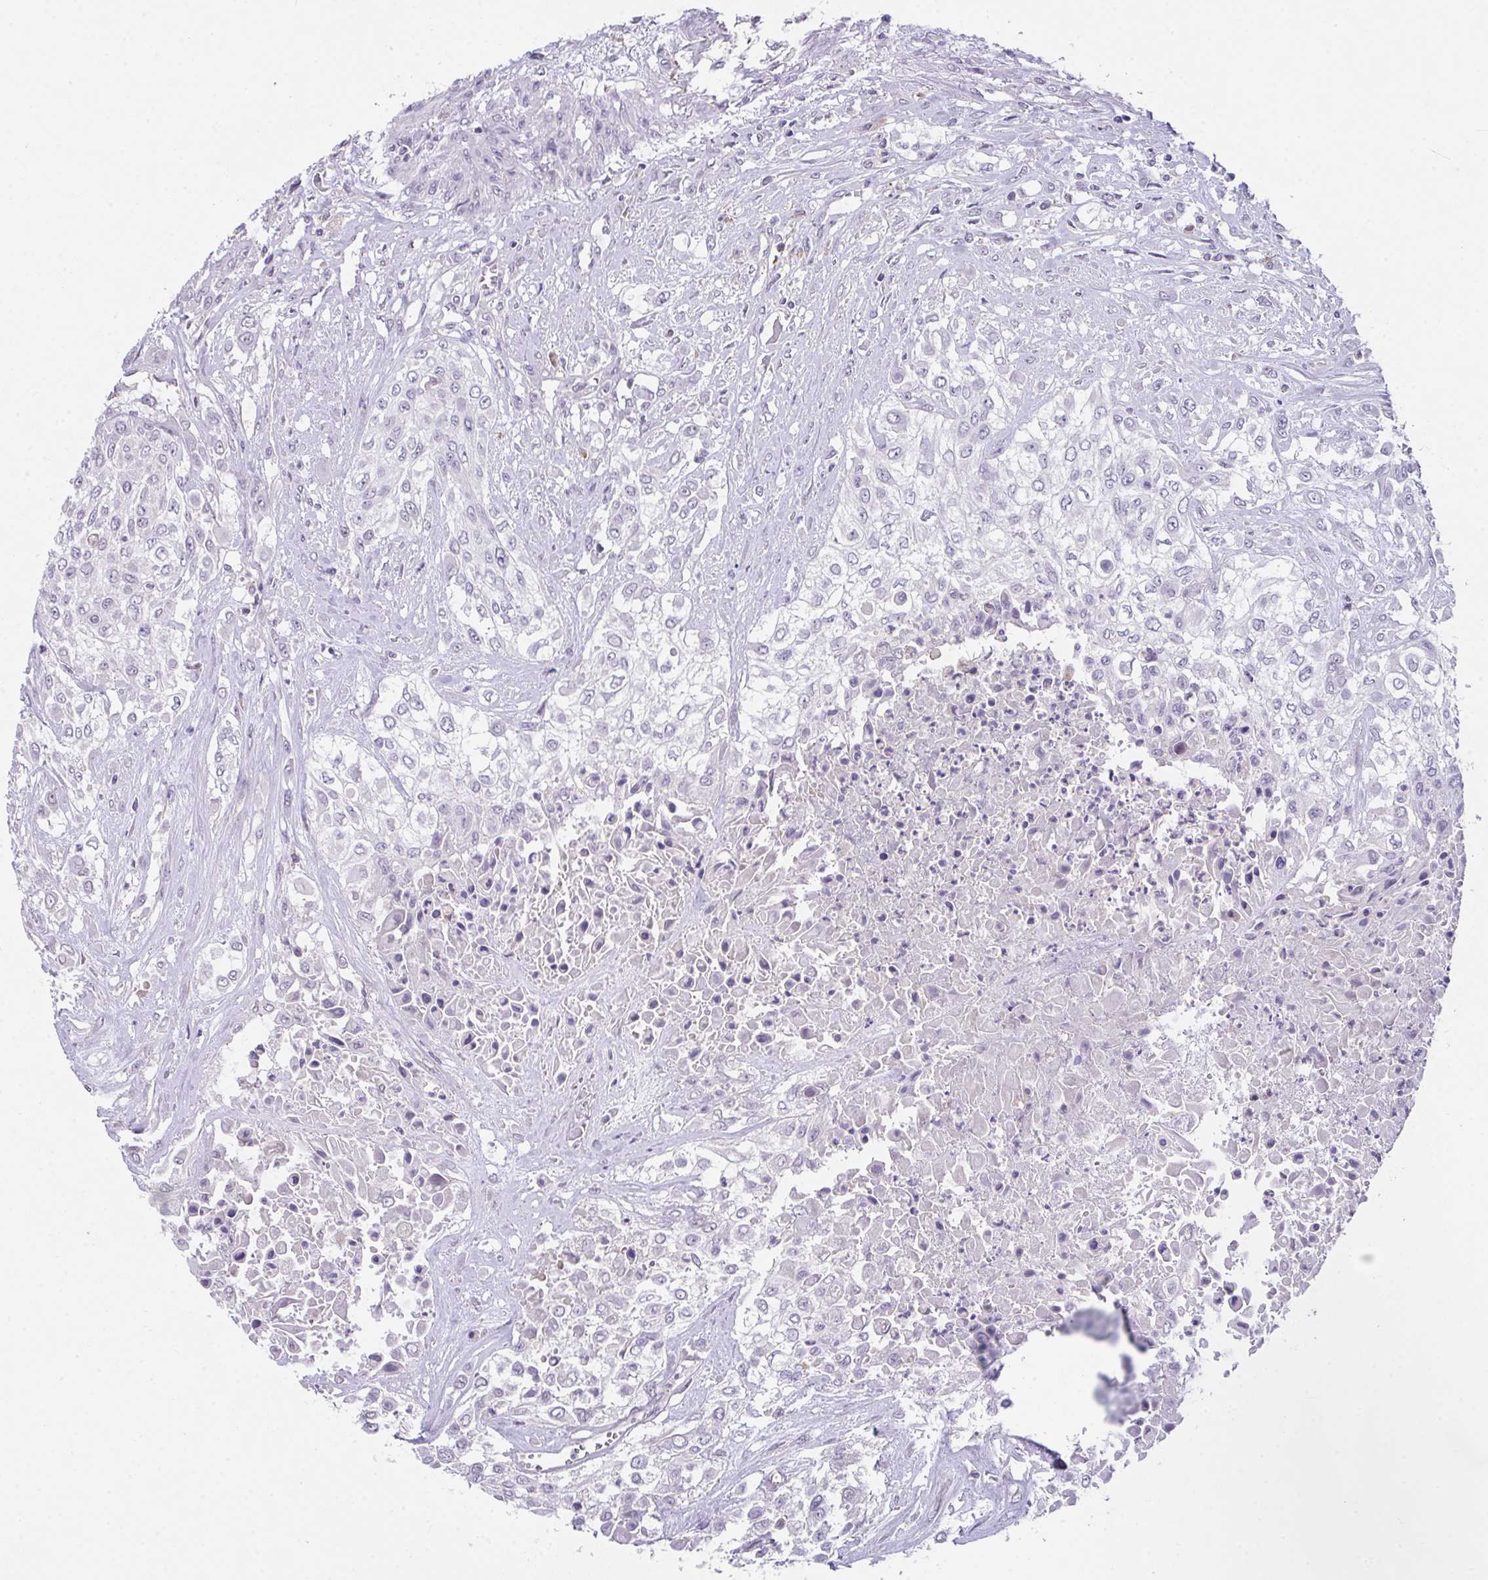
{"staining": {"intensity": "negative", "quantity": "none", "location": "none"}, "tissue": "urothelial cancer", "cell_type": "Tumor cells", "image_type": "cancer", "snomed": [{"axis": "morphology", "description": "Urothelial carcinoma, High grade"}, {"axis": "topography", "description": "Urinary bladder"}], "caption": "Protein analysis of high-grade urothelial carcinoma demonstrates no significant staining in tumor cells. (DAB (3,3'-diaminobenzidine) IHC, high magnification).", "gene": "GLTPD2", "patient": {"sex": "male", "age": 57}}